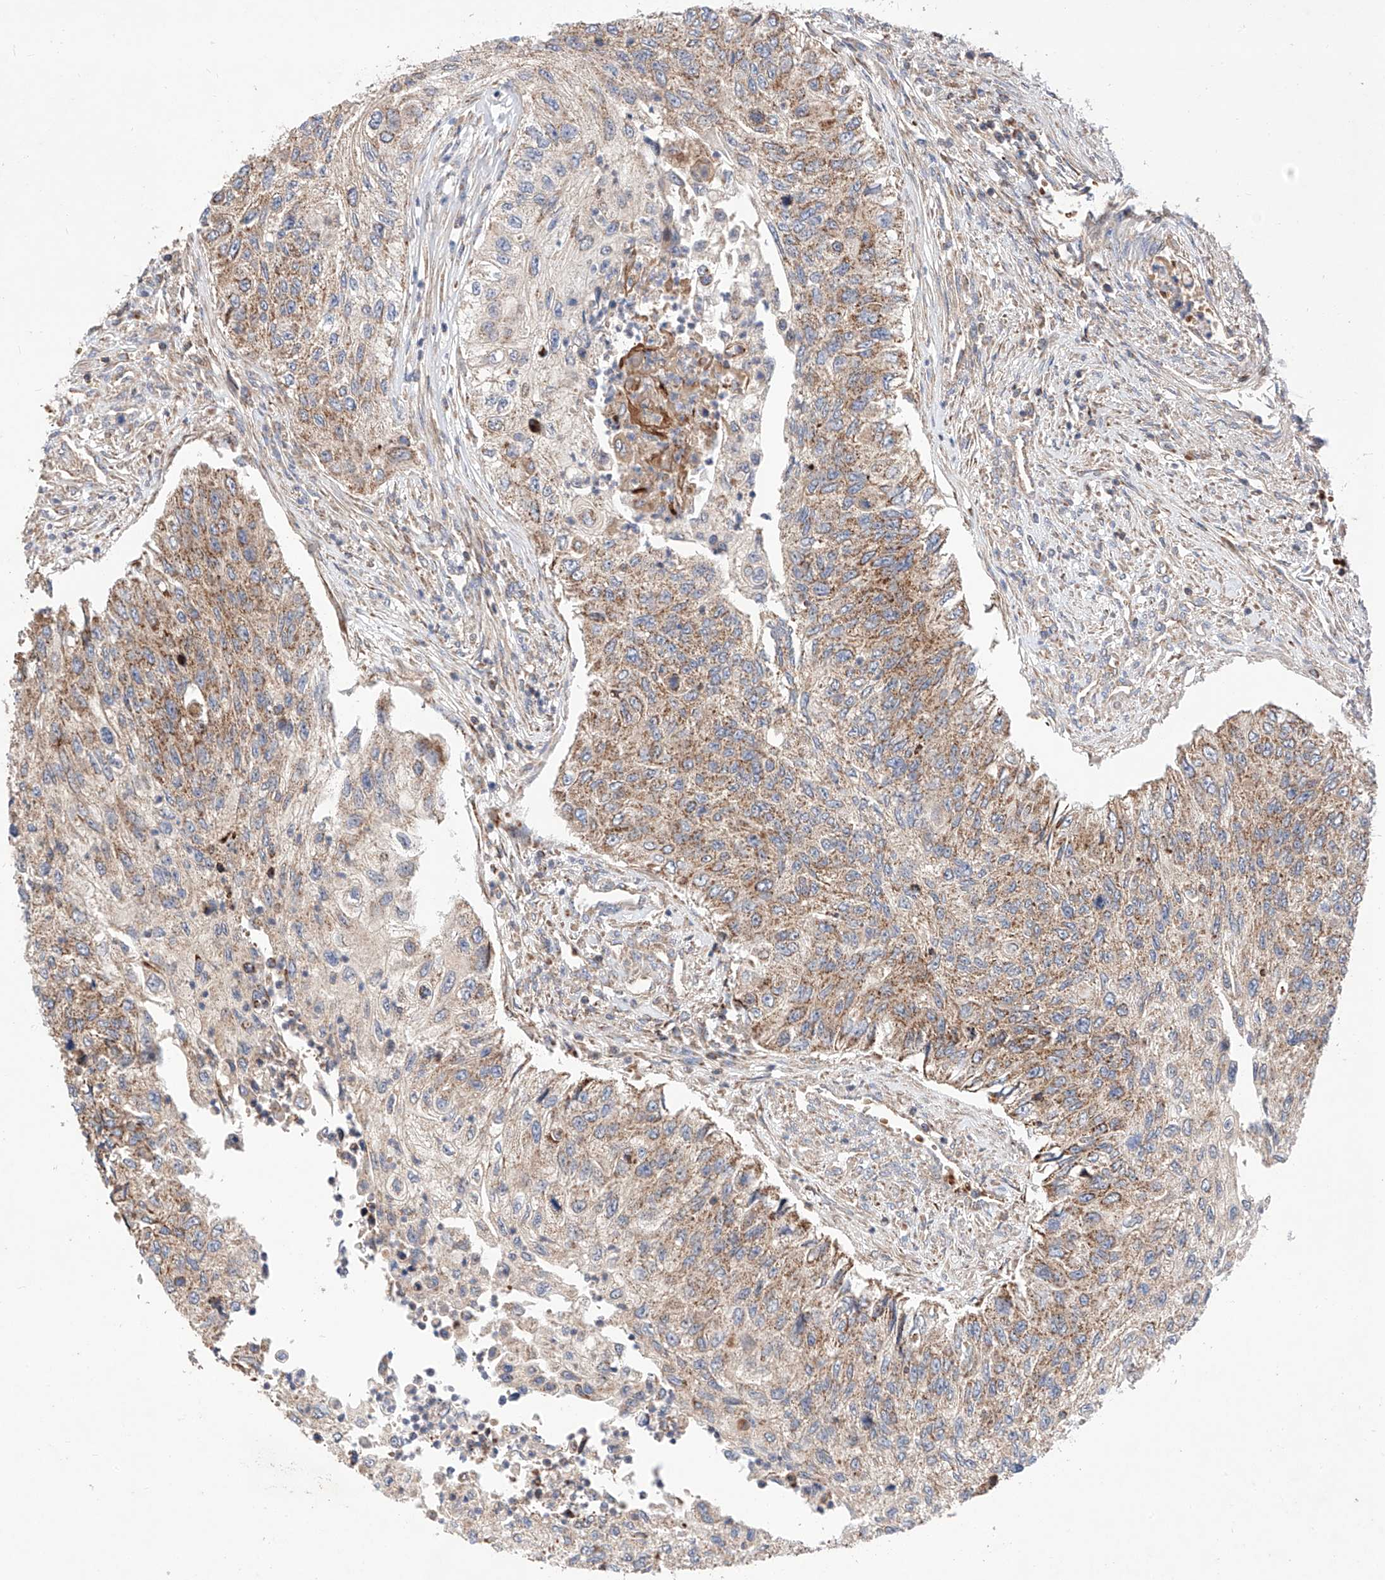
{"staining": {"intensity": "moderate", "quantity": ">75%", "location": "cytoplasmic/membranous"}, "tissue": "urothelial cancer", "cell_type": "Tumor cells", "image_type": "cancer", "snomed": [{"axis": "morphology", "description": "Urothelial carcinoma, High grade"}, {"axis": "topography", "description": "Urinary bladder"}], "caption": "Moderate cytoplasmic/membranous positivity is present in approximately >75% of tumor cells in high-grade urothelial carcinoma.", "gene": "NR1D1", "patient": {"sex": "female", "age": 60}}